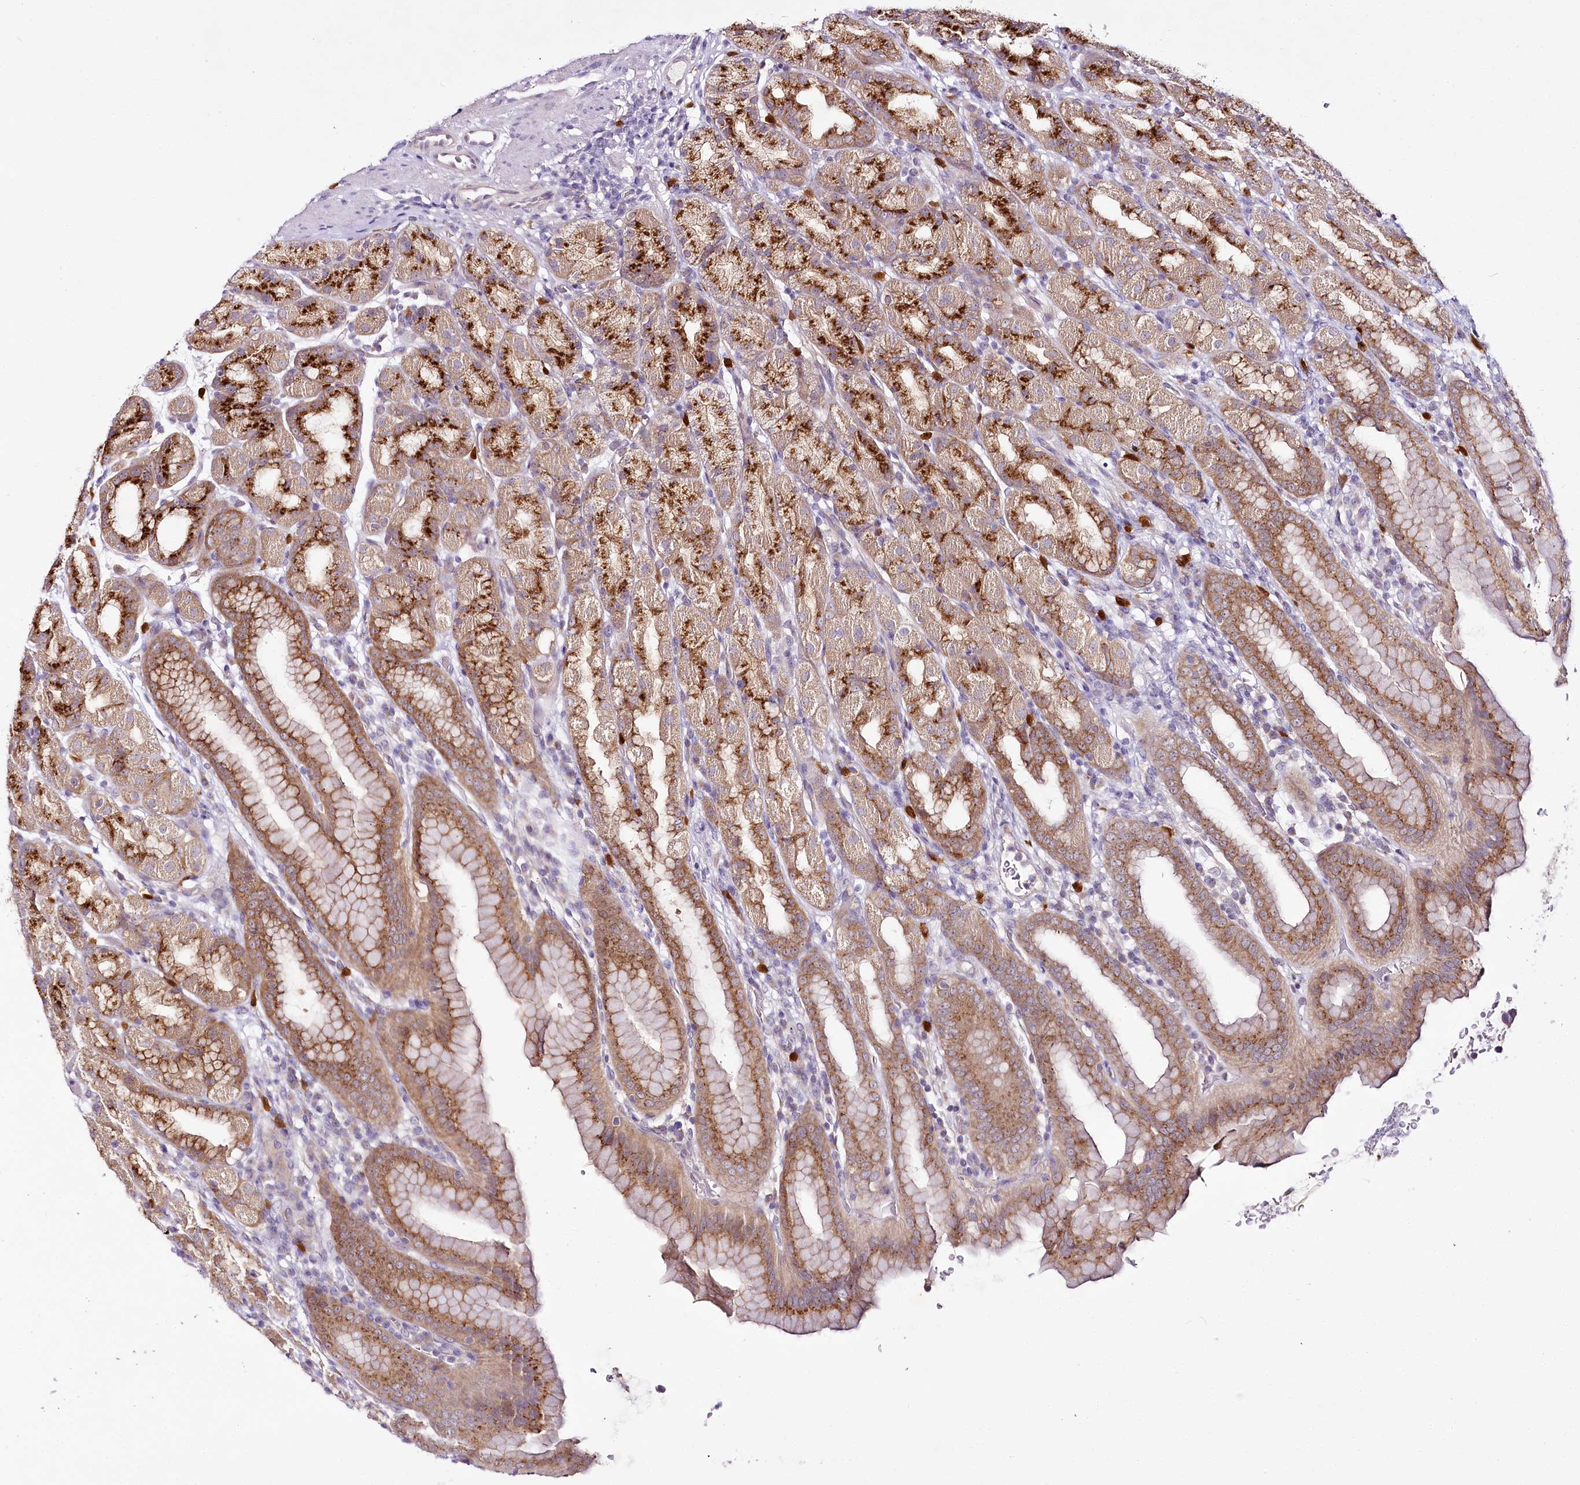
{"staining": {"intensity": "moderate", "quantity": ">75%", "location": "cytoplasmic/membranous"}, "tissue": "stomach", "cell_type": "Glandular cells", "image_type": "normal", "snomed": [{"axis": "morphology", "description": "Normal tissue, NOS"}, {"axis": "topography", "description": "Stomach, upper"}], "caption": "Protein expression analysis of normal human stomach reveals moderate cytoplasmic/membranous positivity in about >75% of glandular cells. The protein is stained brown, and the nuclei are stained in blue (DAB (3,3'-diaminobenzidine) IHC with brightfield microscopy, high magnification).", "gene": "VWA5A", "patient": {"sex": "male", "age": 68}}